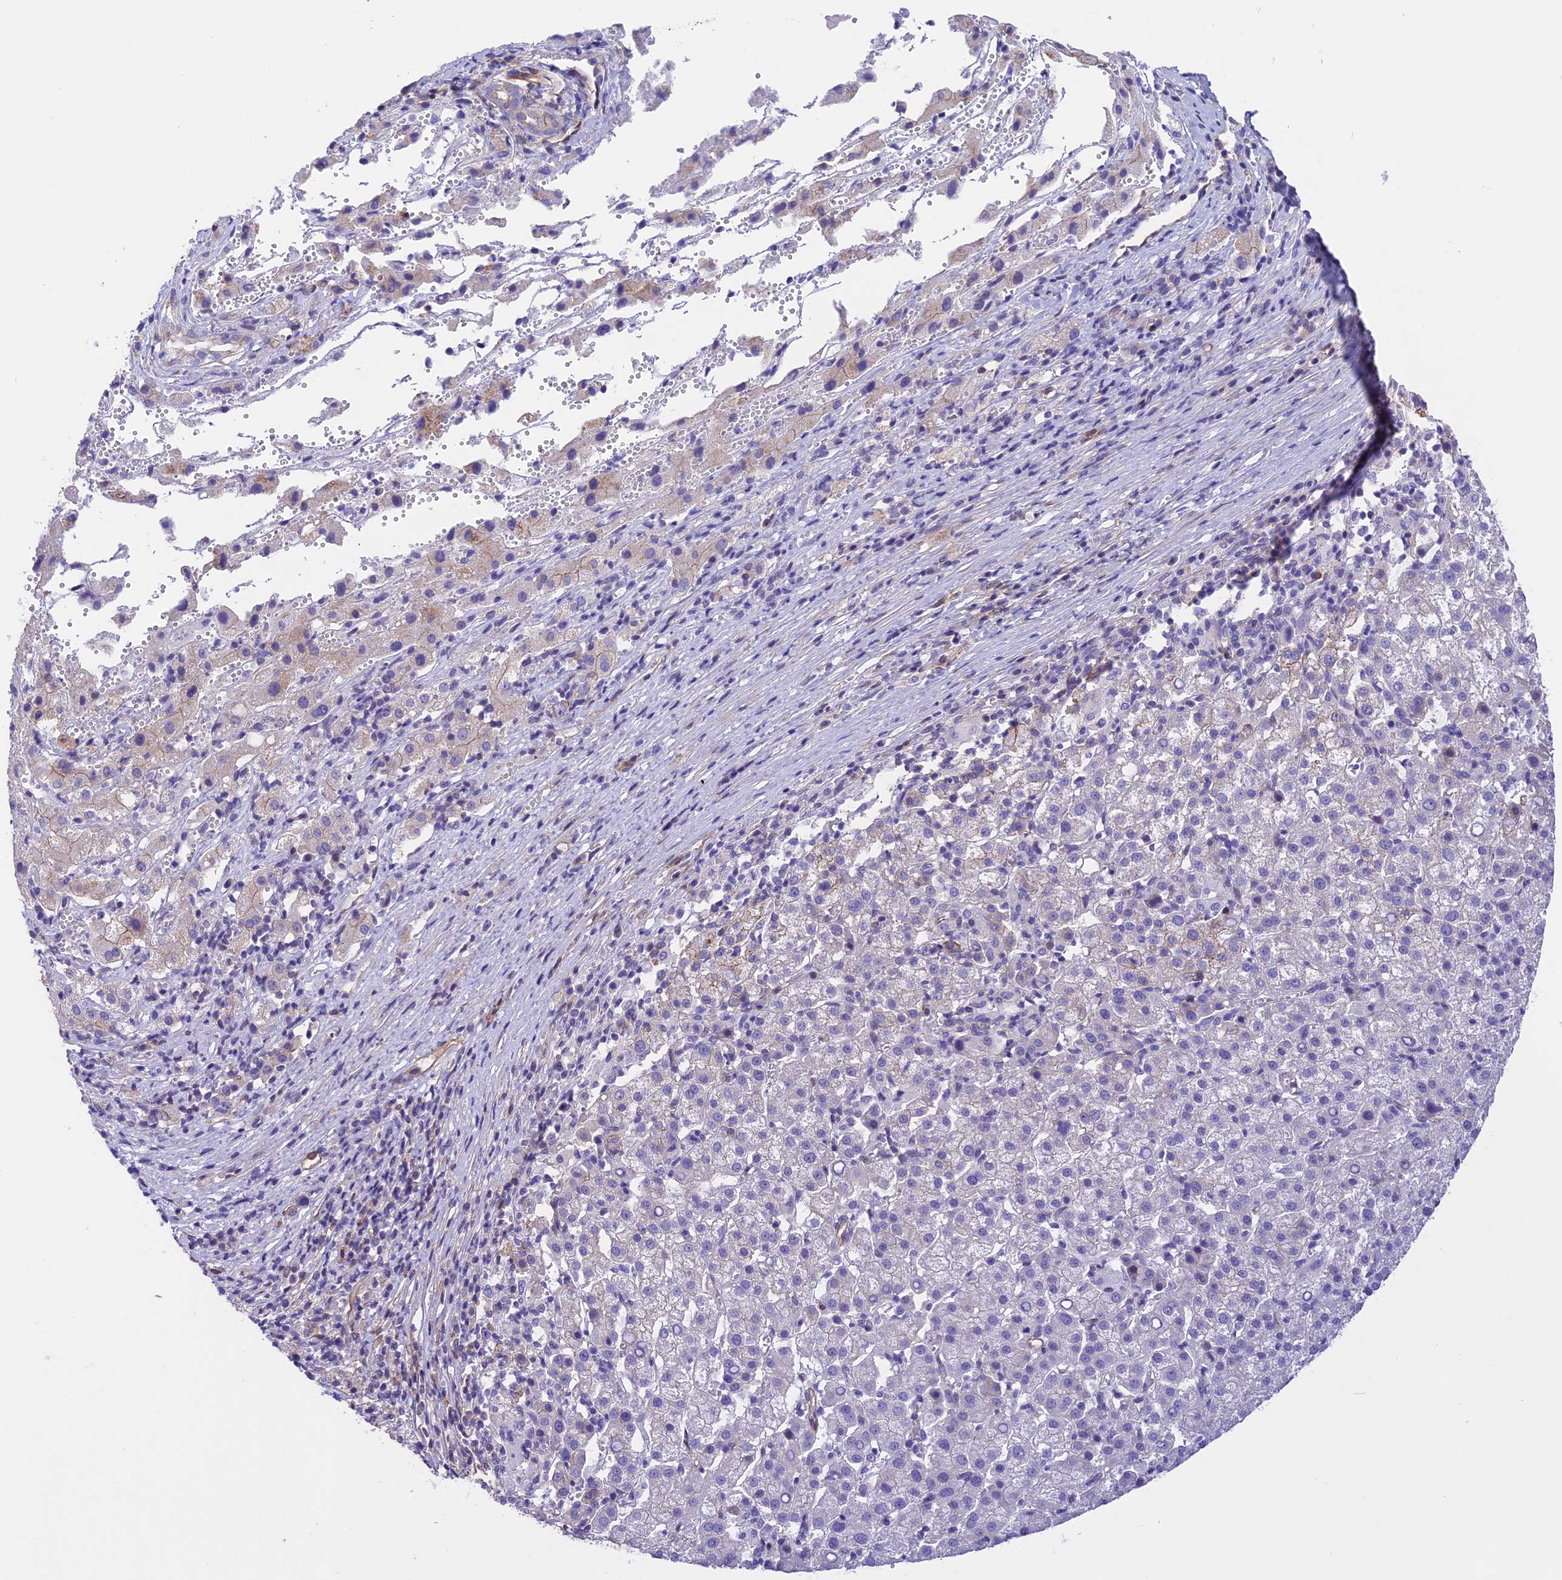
{"staining": {"intensity": "negative", "quantity": "none", "location": "none"}, "tissue": "liver cancer", "cell_type": "Tumor cells", "image_type": "cancer", "snomed": [{"axis": "morphology", "description": "Carcinoma, Hepatocellular, NOS"}, {"axis": "topography", "description": "Liver"}], "caption": "There is no significant expression in tumor cells of liver hepatocellular carcinoma.", "gene": "R3HDM4", "patient": {"sex": "female", "age": 58}}